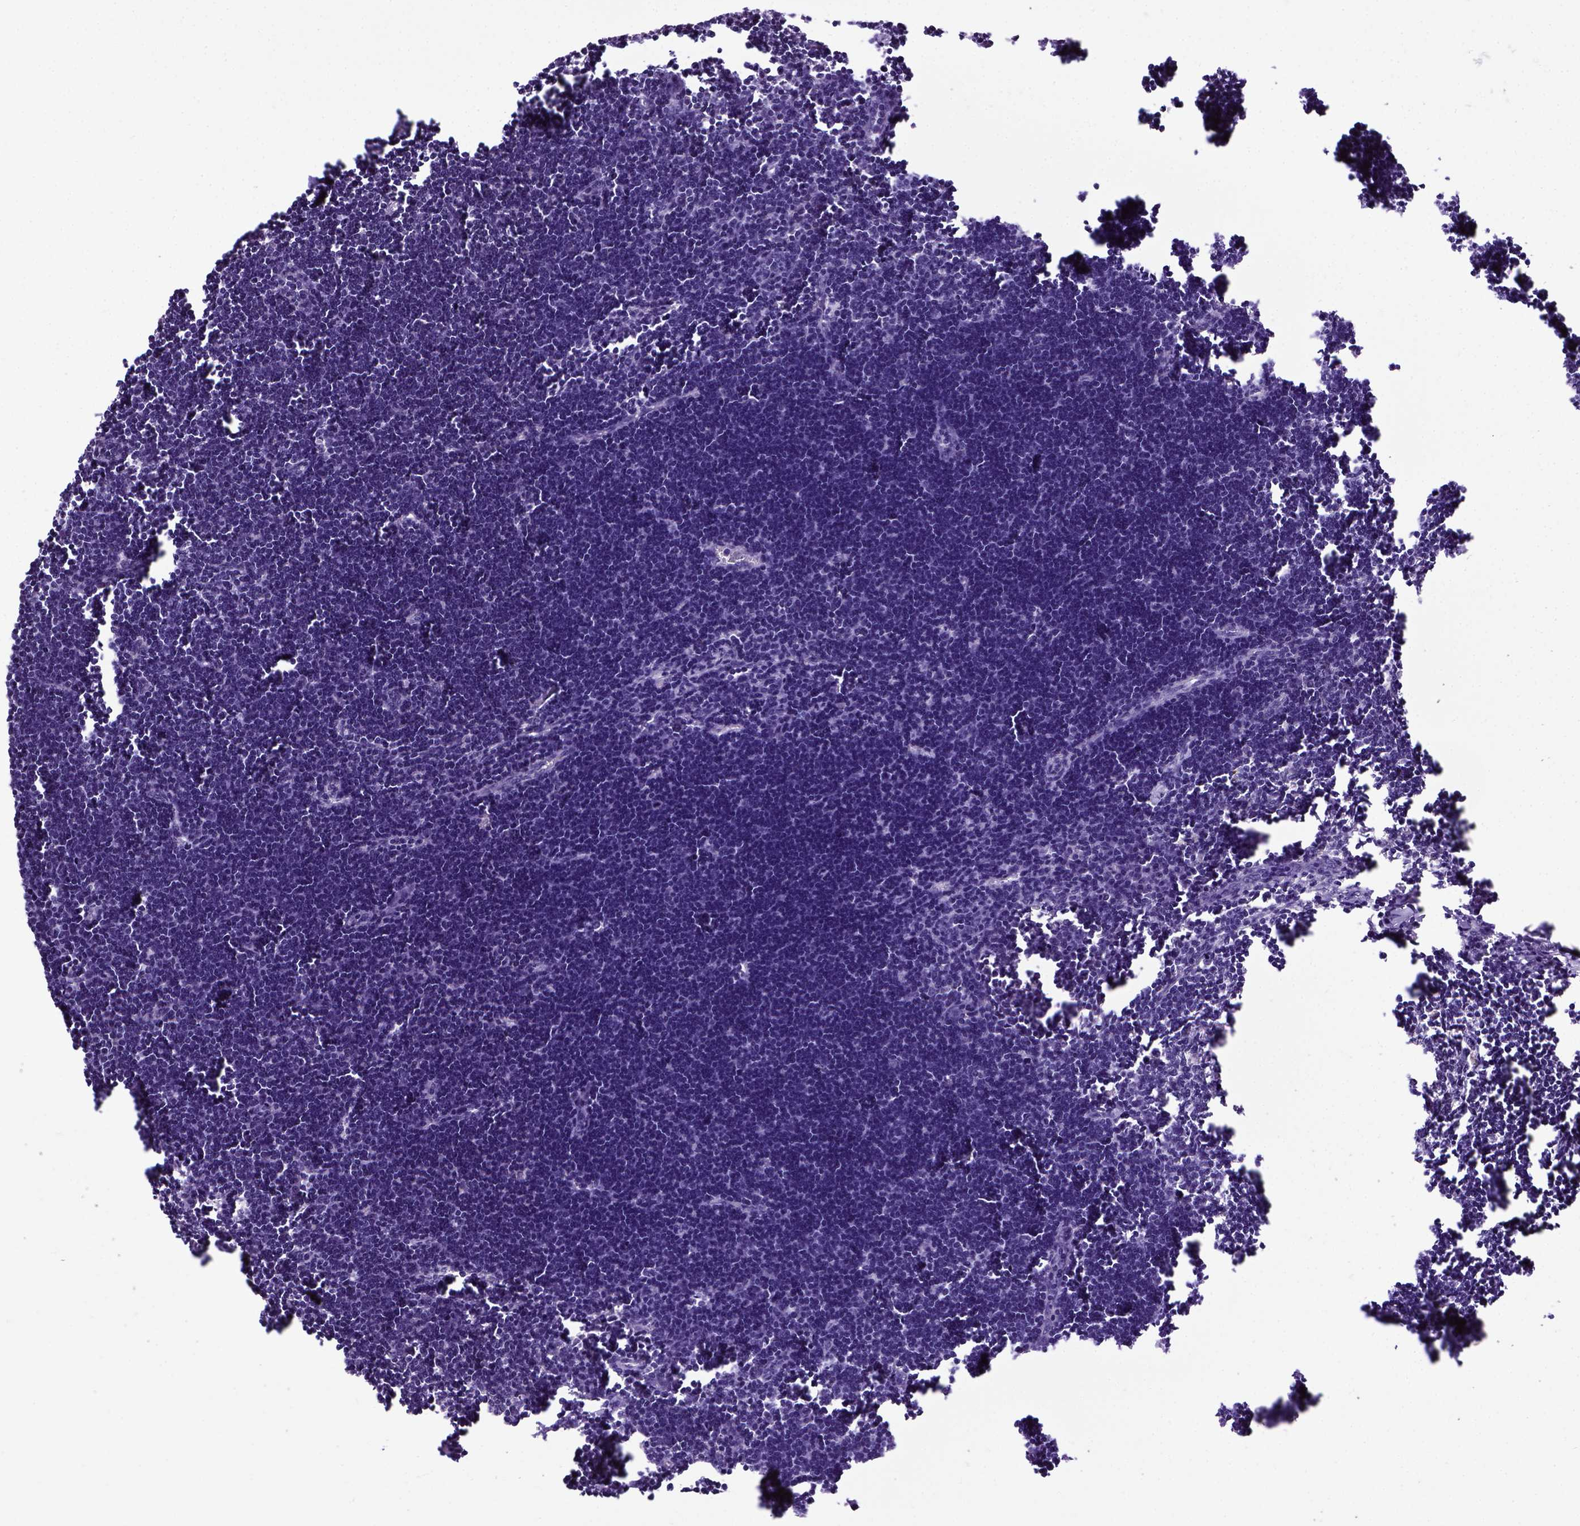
{"staining": {"intensity": "negative", "quantity": "none", "location": "none"}, "tissue": "lymph node", "cell_type": "Germinal center cells", "image_type": "normal", "snomed": [{"axis": "morphology", "description": "Normal tissue, NOS"}, {"axis": "topography", "description": "Lymph node"}], "caption": "IHC micrograph of unremarkable lymph node: human lymph node stained with DAB displays no significant protein positivity in germinal center cells. Nuclei are stained in blue.", "gene": "CDH1", "patient": {"sex": "male", "age": 55}}